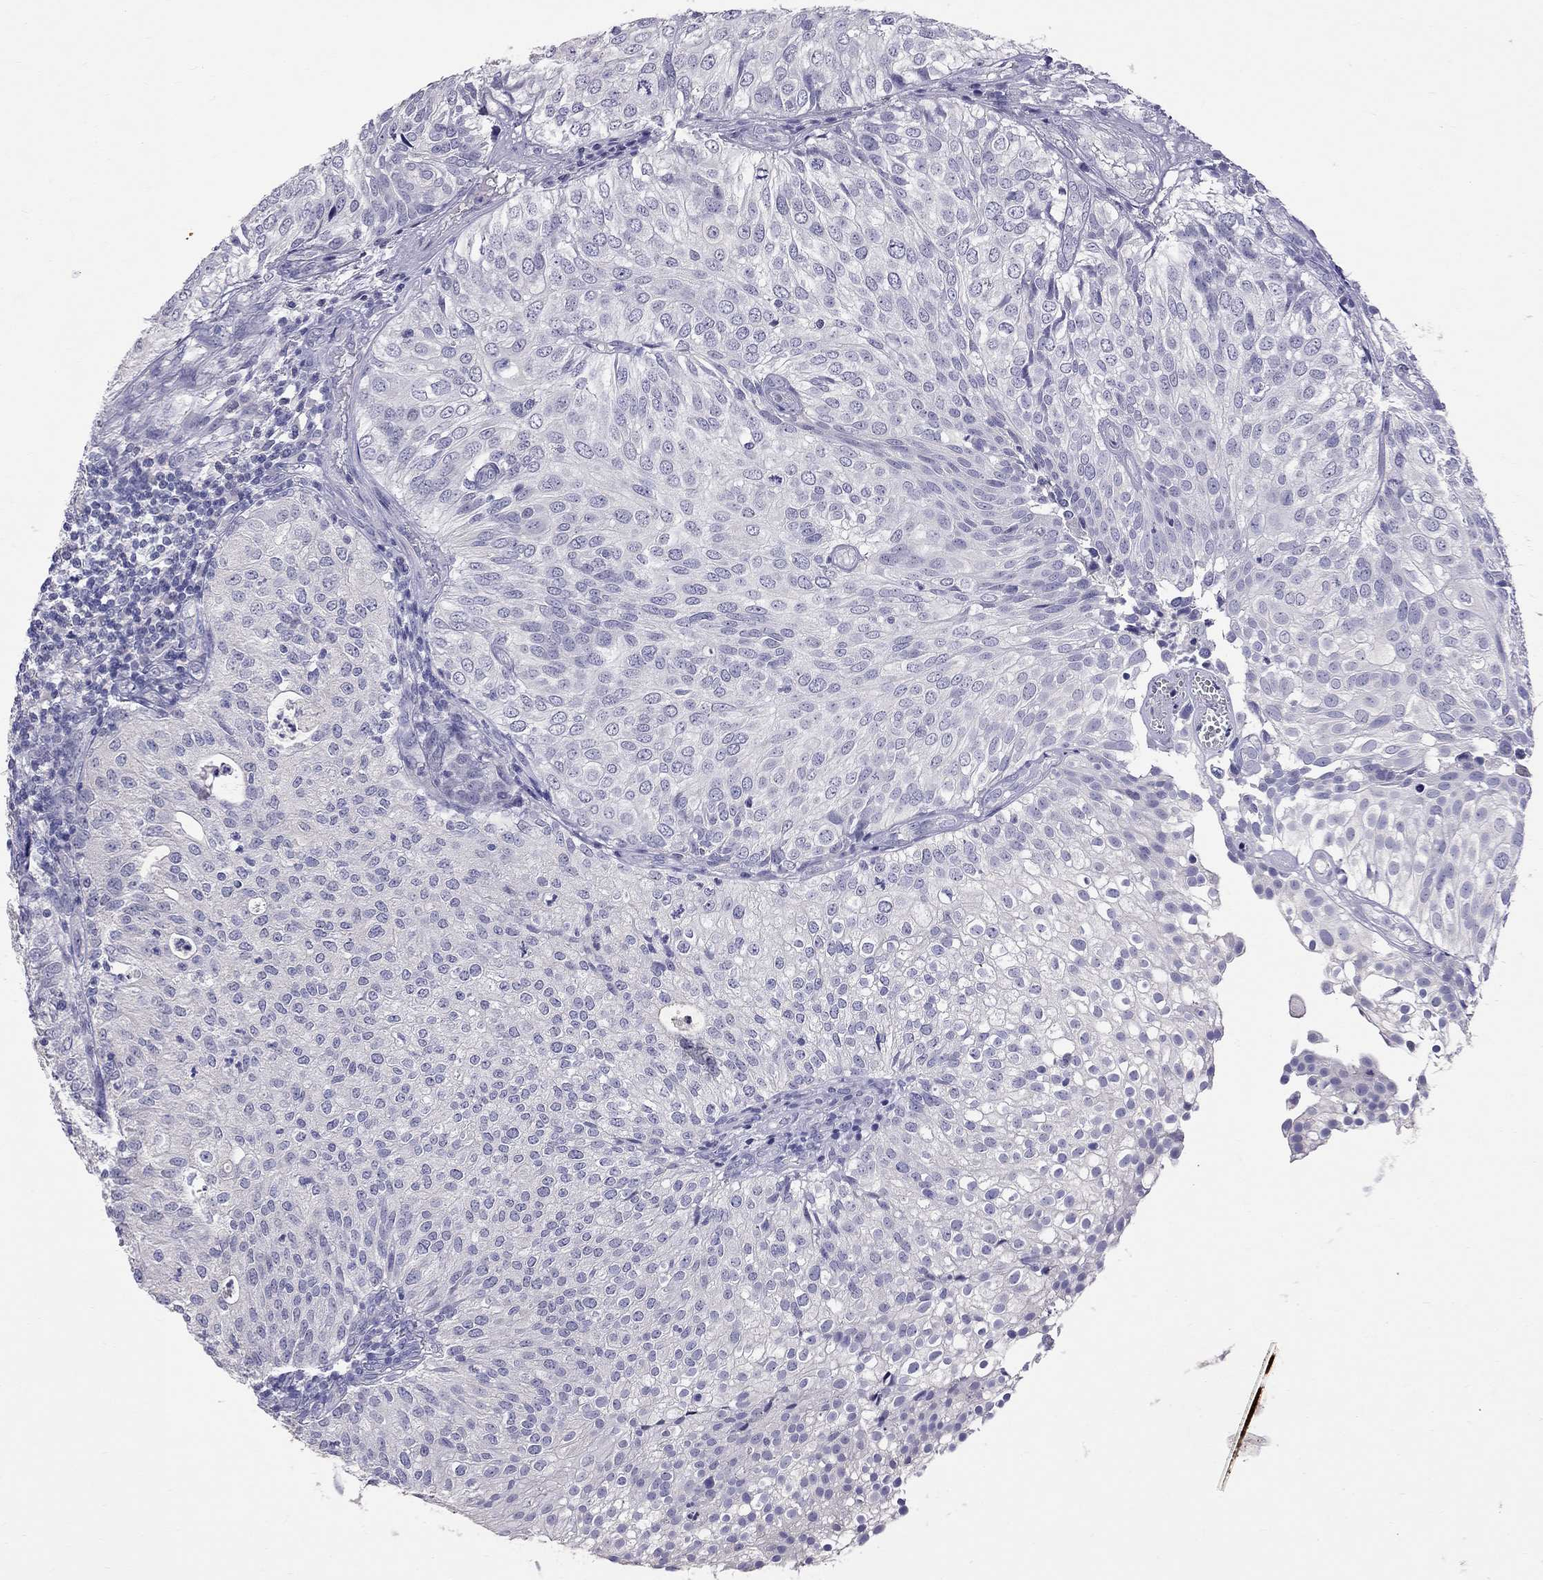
{"staining": {"intensity": "negative", "quantity": "none", "location": "none"}, "tissue": "urothelial cancer", "cell_type": "Tumor cells", "image_type": "cancer", "snomed": [{"axis": "morphology", "description": "Urothelial carcinoma, High grade"}, {"axis": "topography", "description": "Urinary bladder"}], "caption": "Immunohistochemistry (IHC) histopathology image of neoplastic tissue: human urothelial carcinoma (high-grade) stained with DAB exhibits no significant protein positivity in tumor cells.", "gene": "CFAP91", "patient": {"sex": "female", "age": 79}}